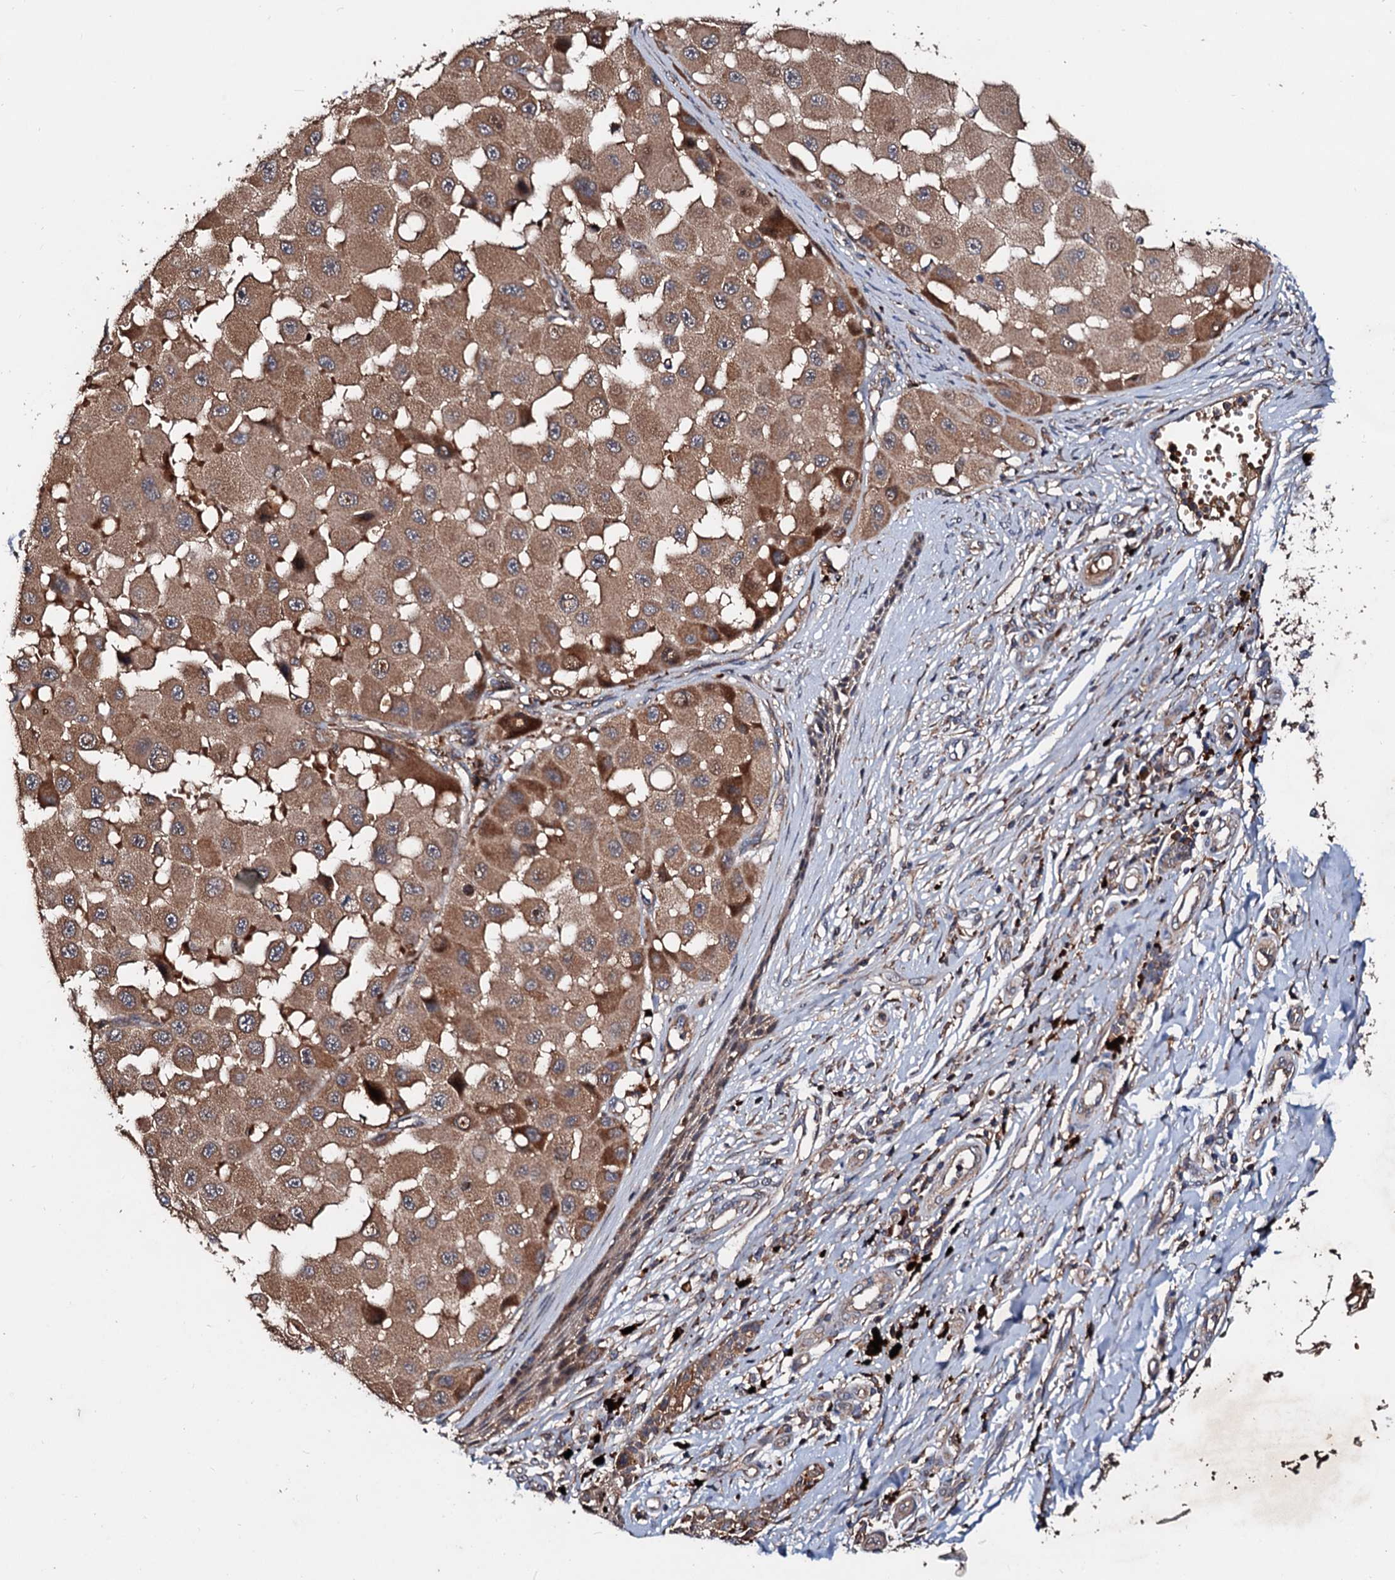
{"staining": {"intensity": "moderate", "quantity": ">75%", "location": "cytoplasmic/membranous"}, "tissue": "melanoma", "cell_type": "Tumor cells", "image_type": "cancer", "snomed": [{"axis": "morphology", "description": "Malignant melanoma, NOS"}, {"axis": "topography", "description": "Skin"}], "caption": "Immunohistochemistry staining of malignant melanoma, which shows medium levels of moderate cytoplasmic/membranous staining in about >75% of tumor cells indicating moderate cytoplasmic/membranous protein expression. The staining was performed using DAB (brown) for protein detection and nuclei were counterstained in hematoxylin (blue).", "gene": "EXTL1", "patient": {"sex": "female", "age": 81}}